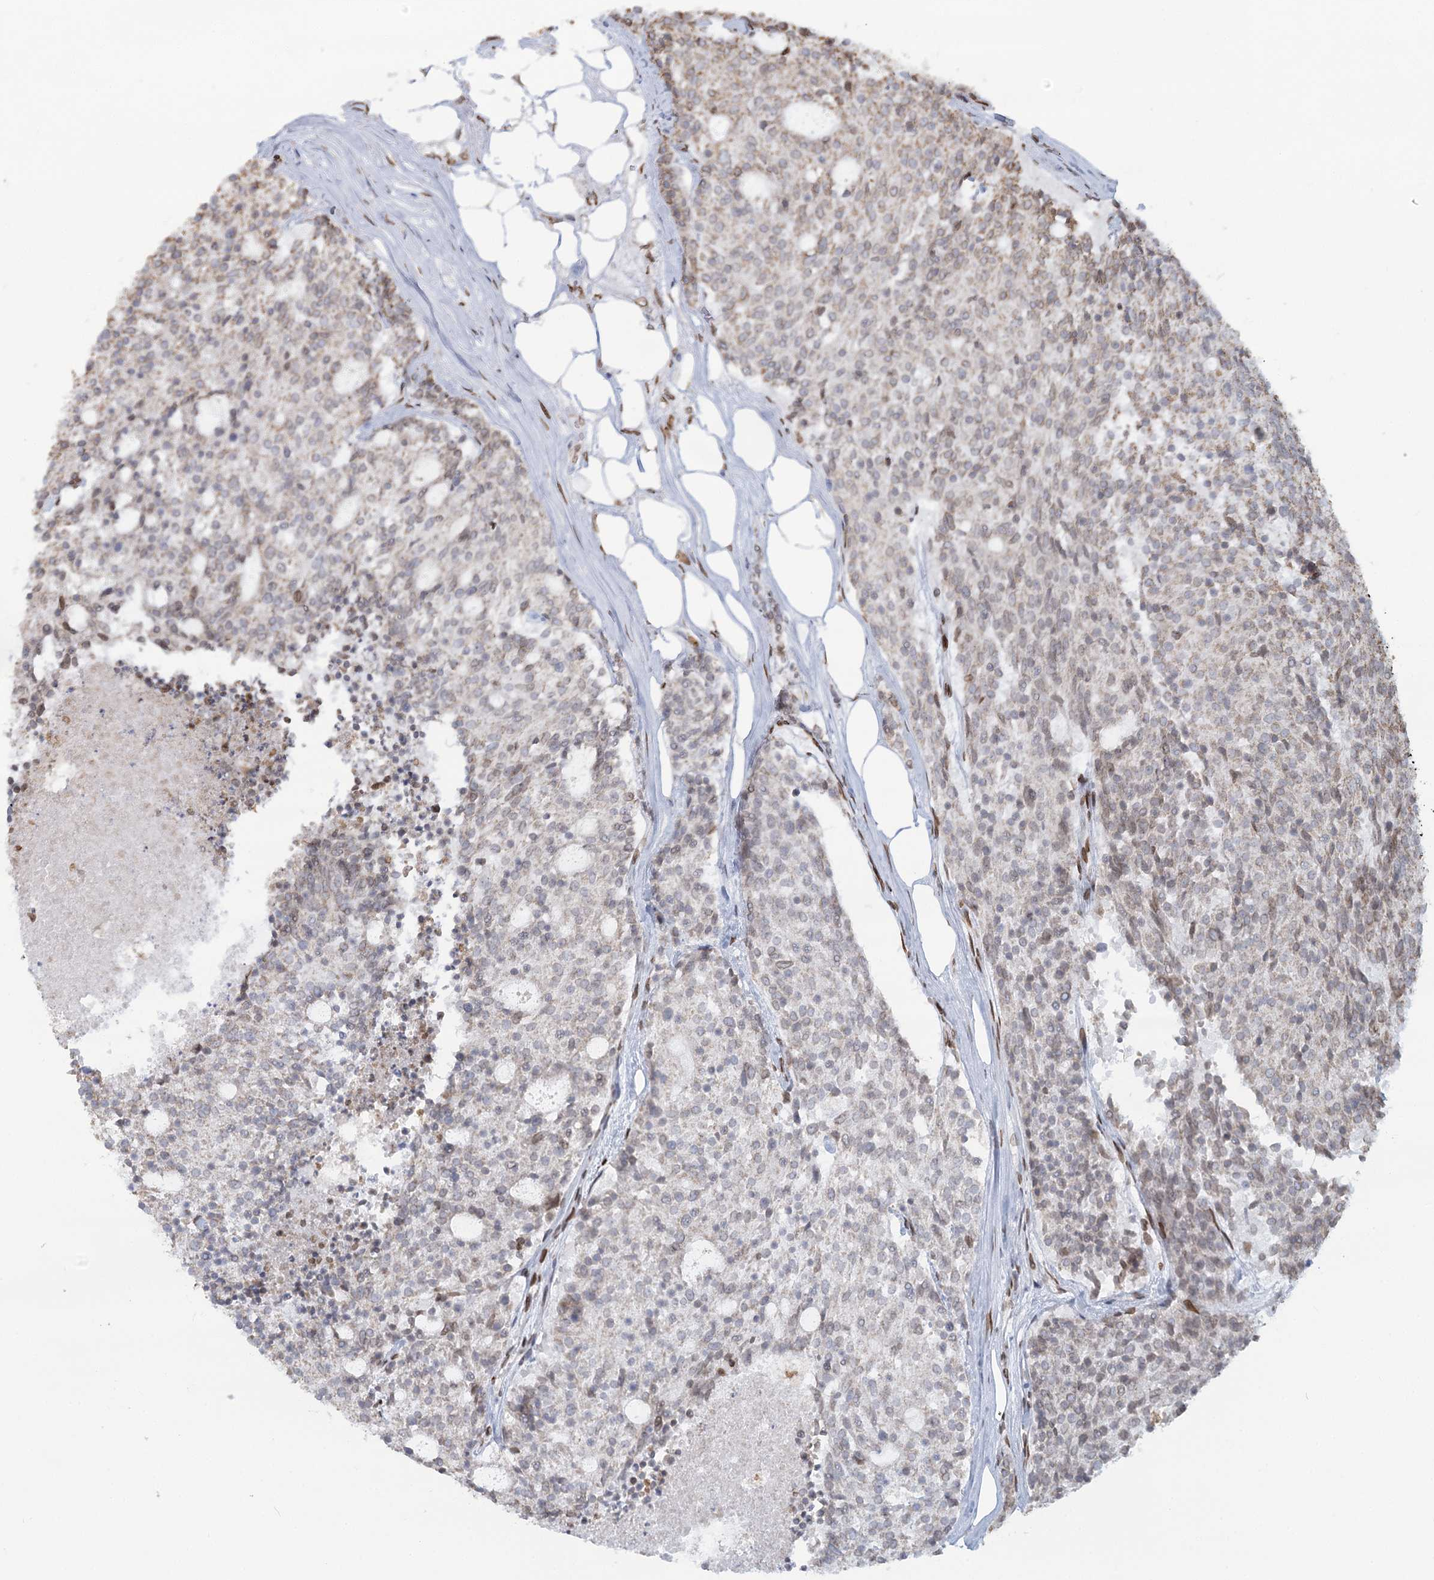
{"staining": {"intensity": "negative", "quantity": "none", "location": "none"}, "tissue": "carcinoid", "cell_type": "Tumor cells", "image_type": "cancer", "snomed": [{"axis": "morphology", "description": "Carcinoid, malignant, NOS"}, {"axis": "topography", "description": "Pancreas"}], "caption": "IHC micrograph of human carcinoid (malignant) stained for a protein (brown), which demonstrates no positivity in tumor cells.", "gene": "VWA5A", "patient": {"sex": "female", "age": 54}}